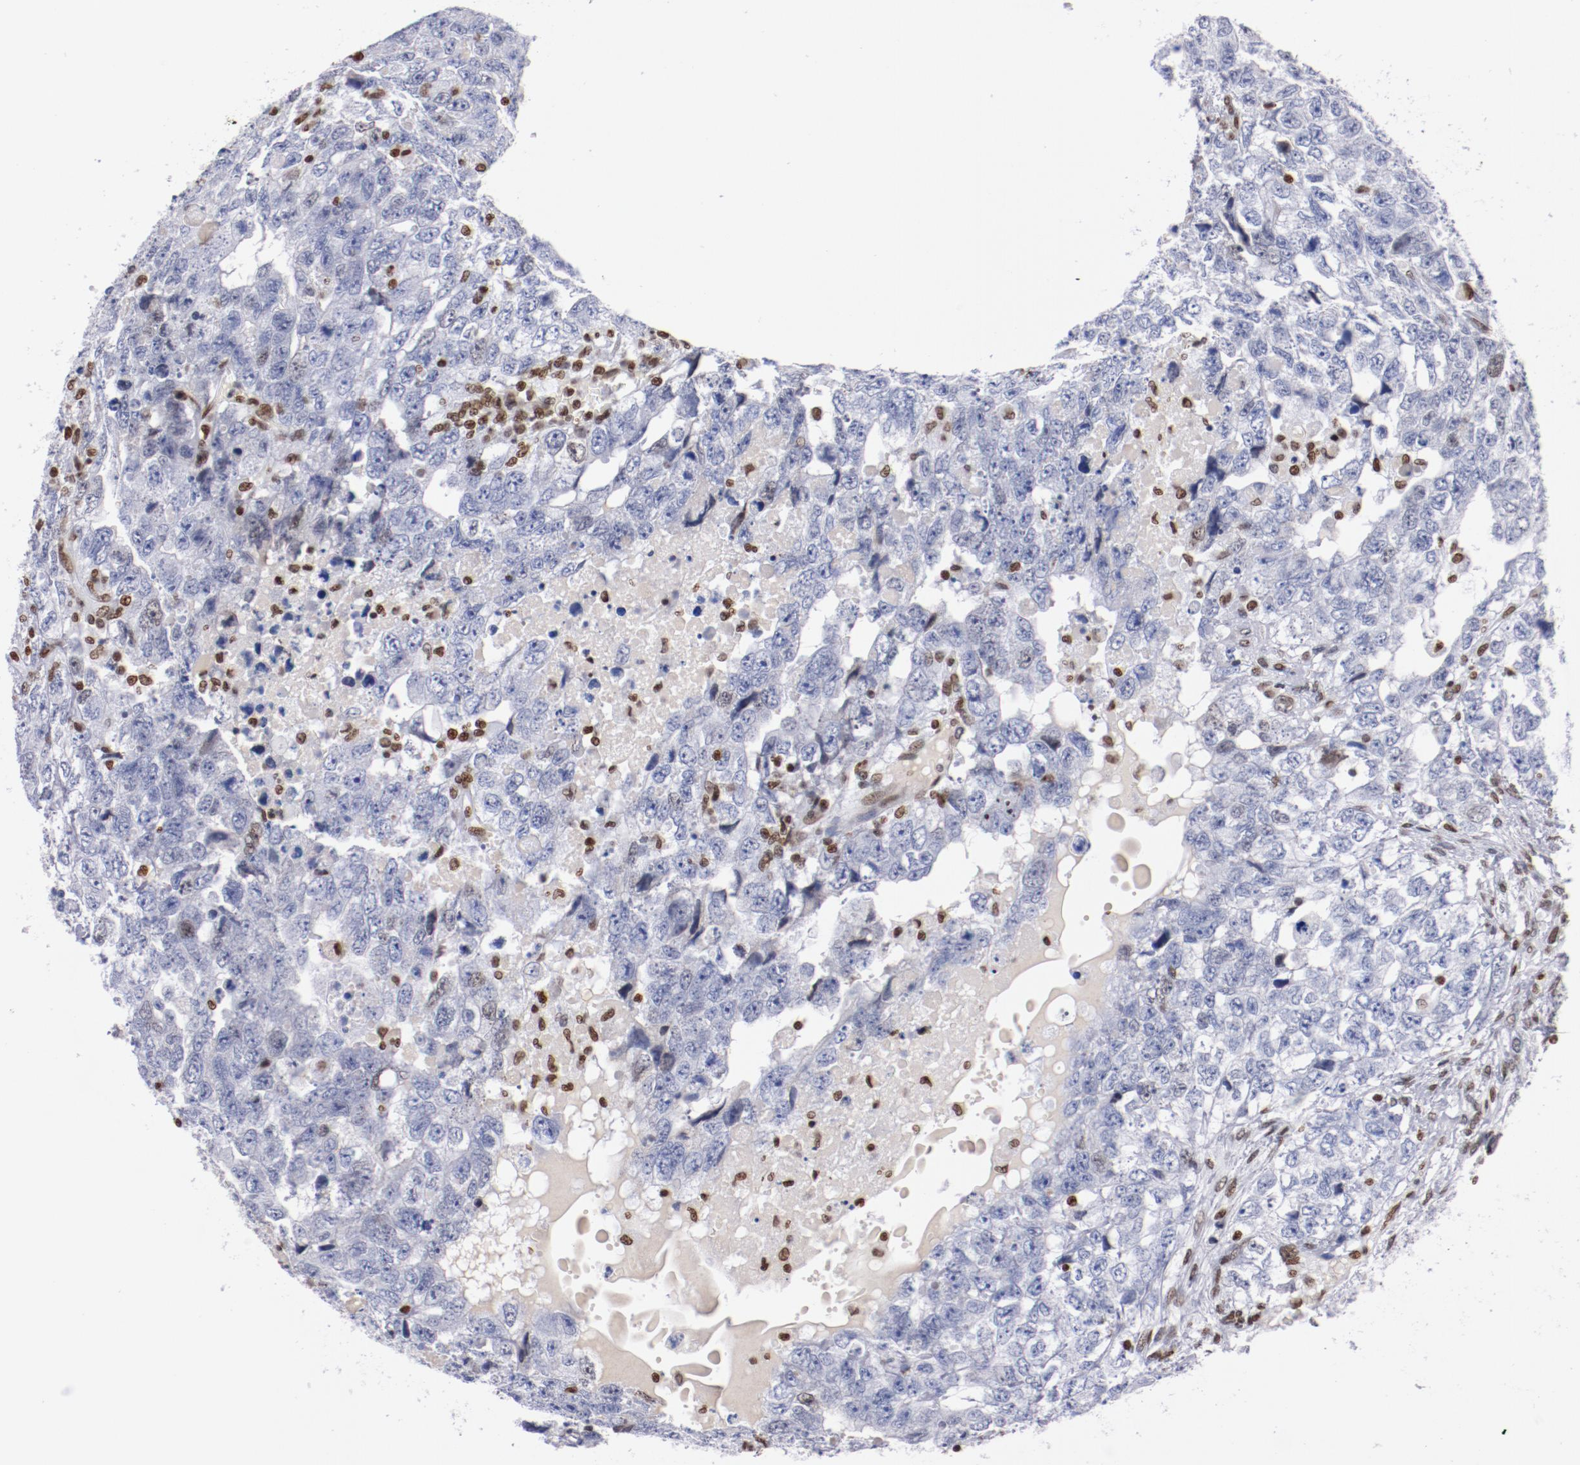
{"staining": {"intensity": "negative", "quantity": "none", "location": "none"}, "tissue": "testis cancer", "cell_type": "Tumor cells", "image_type": "cancer", "snomed": [{"axis": "morphology", "description": "Carcinoma, Embryonal, NOS"}, {"axis": "topography", "description": "Testis"}], "caption": "An immunohistochemistry micrograph of embryonal carcinoma (testis) is shown. There is no staining in tumor cells of embryonal carcinoma (testis).", "gene": "IFI16", "patient": {"sex": "male", "age": 36}}